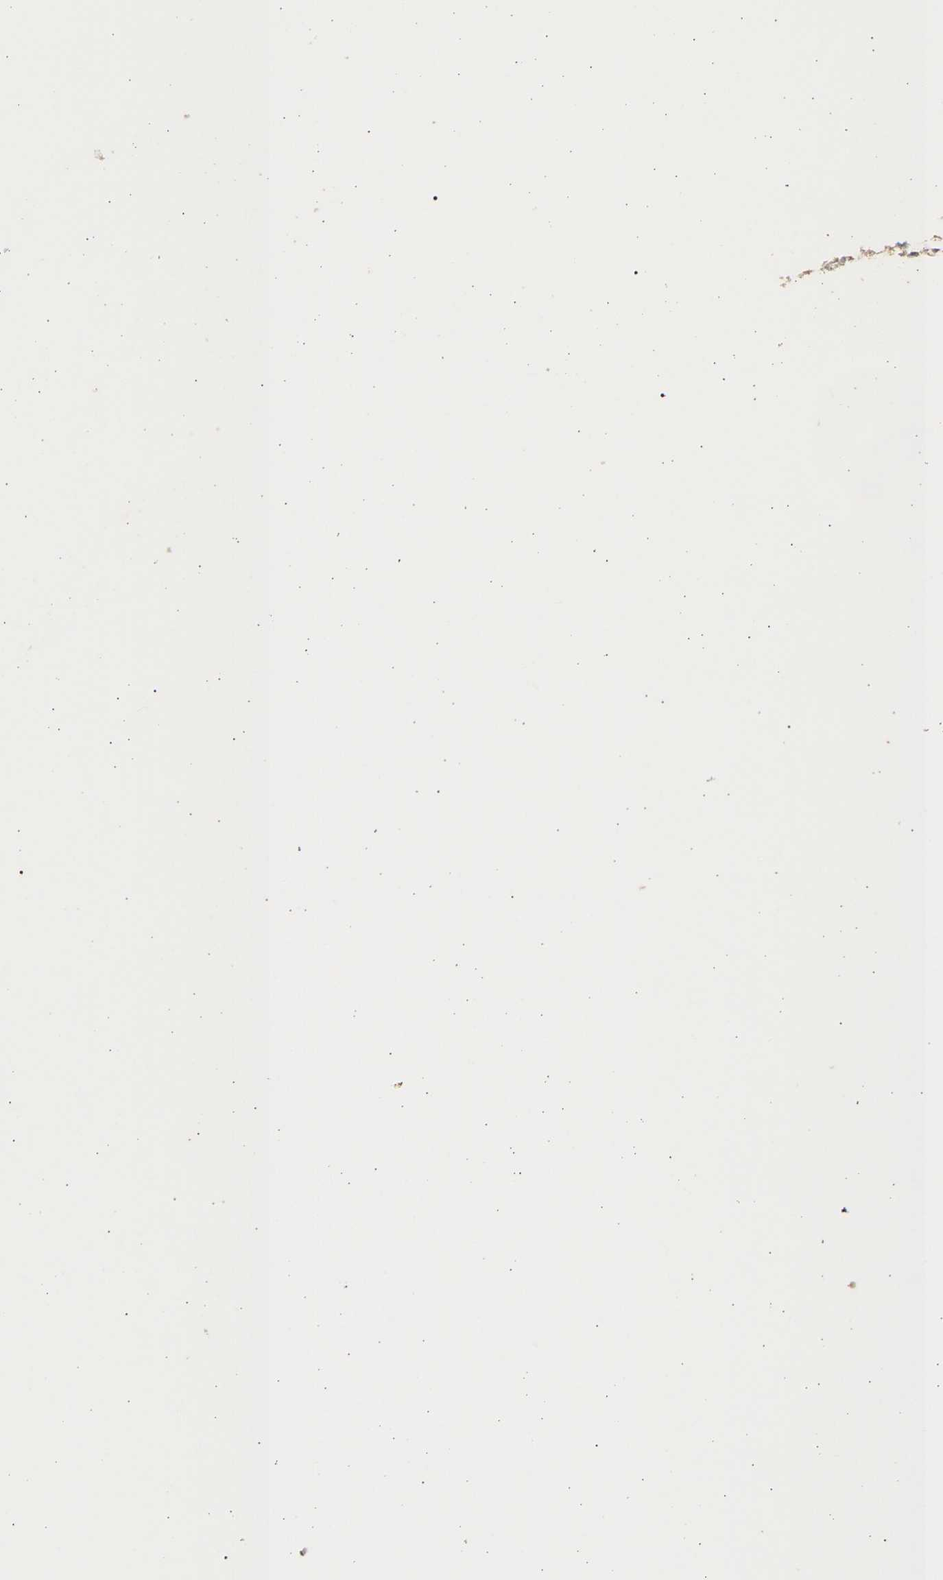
{"staining": {"intensity": "moderate", "quantity": ">75%", "location": "cytoplasmic/membranous"}, "tissue": "appendix", "cell_type": "Glandular cells", "image_type": "normal", "snomed": [{"axis": "morphology", "description": "Normal tissue, NOS"}, {"axis": "topography", "description": "Appendix"}], "caption": "Glandular cells show moderate cytoplasmic/membranous expression in approximately >75% of cells in unremarkable appendix.", "gene": "B4GALT6", "patient": {"sex": "female", "age": 20}}